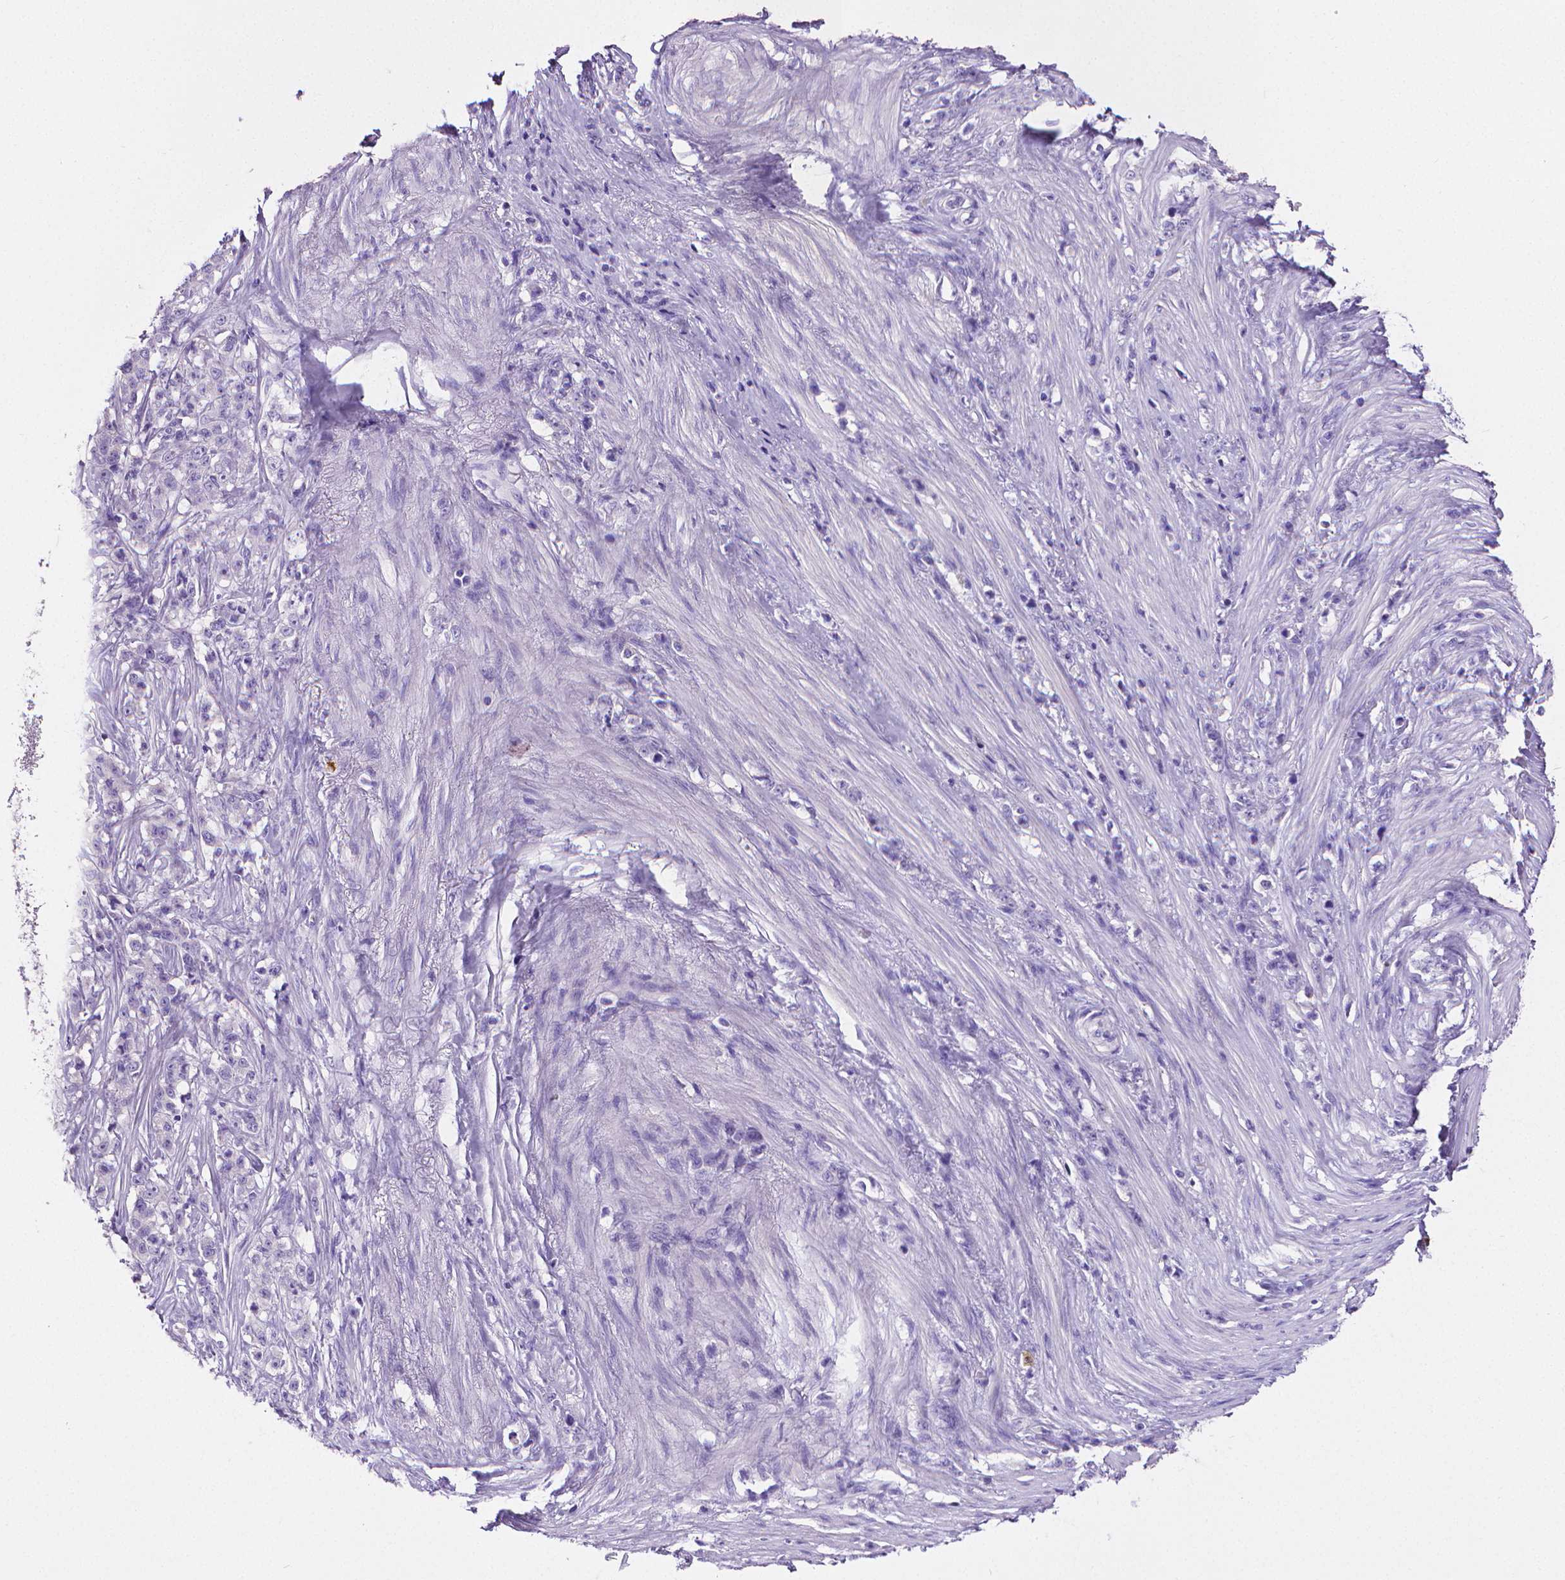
{"staining": {"intensity": "negative", "quantity": "none", "location": "none"}, "tissue": "stomach cancer", "cell_type": "Tumor cells", "image_type": "cancer", "snomed": [{"axis": "morphology", "description": "Adenocarcinoma, NOS"}, {"axis": "topography", "description": "Stomach, lower"}], "caption": "An IHC histopathology image of adenocarcinoma (stomach) is shown. There is no staining in tumor cells of adenocarcinoma (stomach).", "gene": "MMP9", "patient": {"sex": "male", "age": 88}}